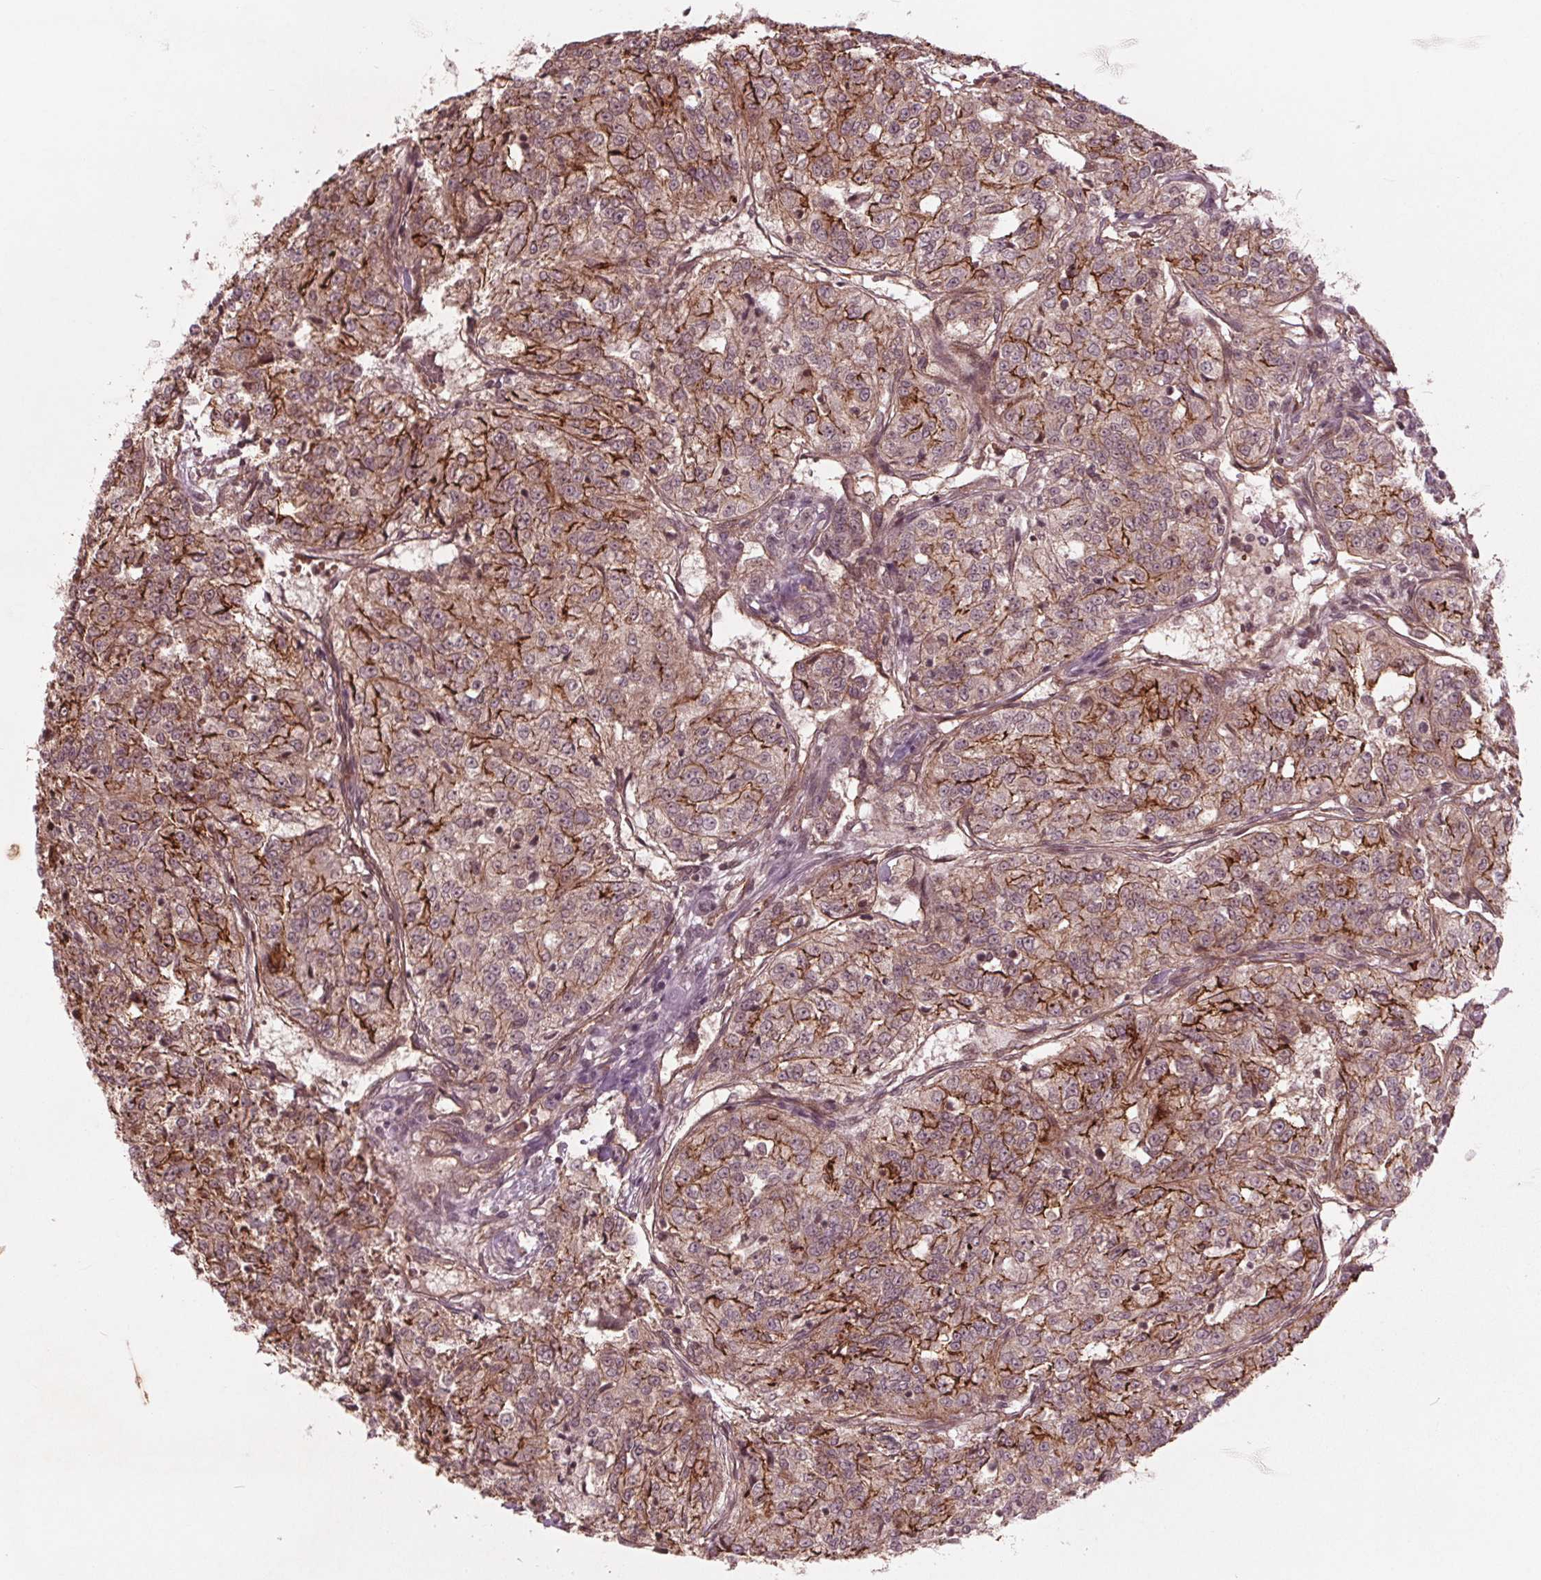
{"staining": {"intensity": "moderate", "quantity": "25%-75%", "location": "cytoplasmic/membranous"}, "tissue": "renal cancer", "cell_type": "Tumor cells", "image_type": "cancer", "snomed": [{"axis": "morphology", "description": "Adenocarcinoma, NOS"}, {"axis": "topography", "description": "Kidney"}], "caption": "High-magnification brightfield microscopy of adenocarcinoma (renal) stained with DAB (3,3'-diaminobenzidine) (brown) and counterstained with hematoxylin (blue). tumor cells exhibit moderate cytoplasmic/membranous staining is seen in about25%-75% of cells. The protein of interest is shown in brown color, while the nuclei are stained blue.", "gene": "BTBD1", "patient": {"sex": "female", "age": 63}}